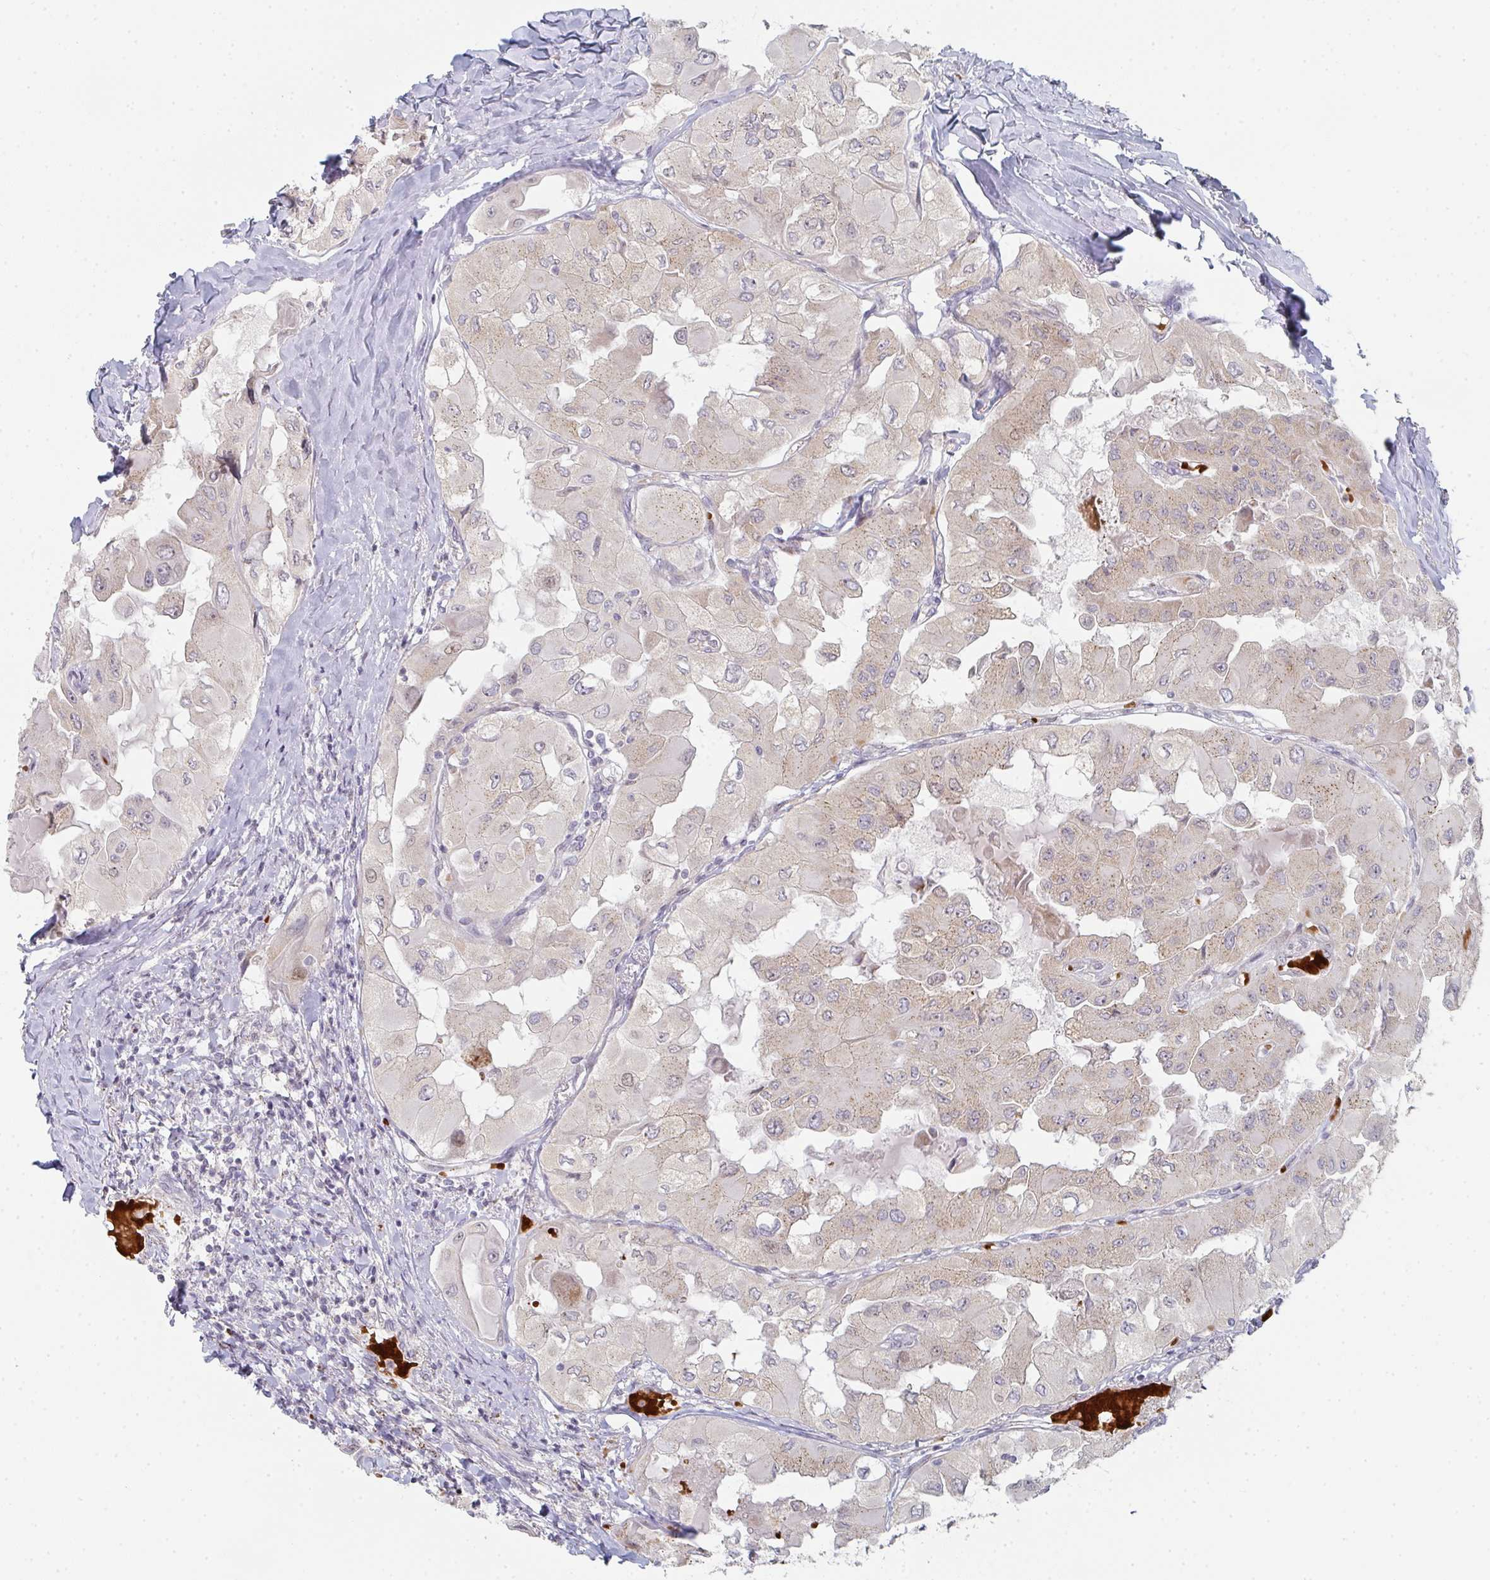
{"staining": {"intensity": "weak", "quantity": ">75%", "location": "cytoplasmic/membranous"}, "tissue": "thyroid cancer", "cell_type": "Tumor cells", "image_type": "cancer", "snomed": [{"axis": "morphology", "description": "Normal tissue, NOS"}, {"axis": "morphology", "description": "Papillary adenocarcinoma, NOS"}, {"axis": "topography", "description": "Thyroid gland"}], "caption": "Papillary adenocarcinoma (thyroid) stained for a protein displays weak cytoplasmic/membranous positivity in tumor cells.", "gene": "ZNF526", "patient": {"sex": "female", "age": 59}}